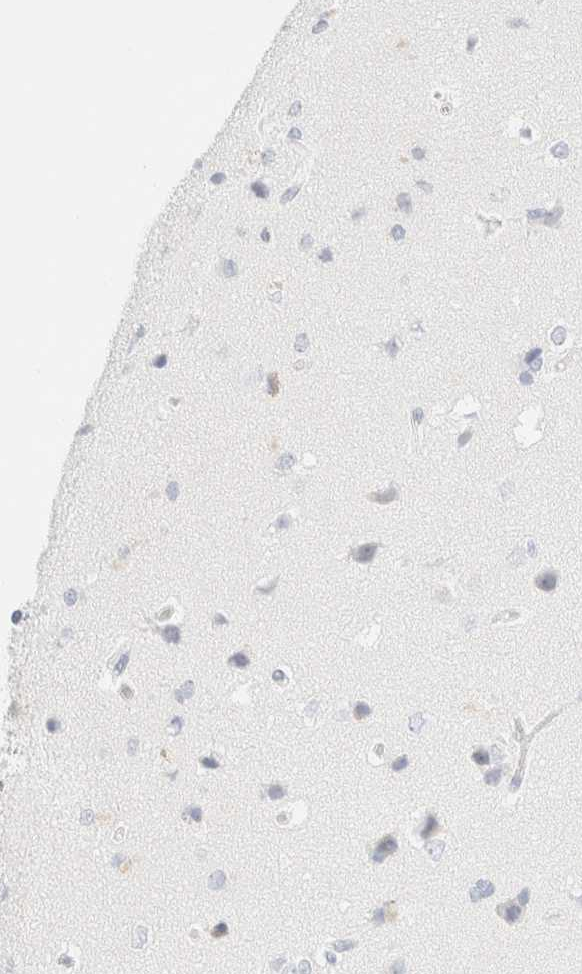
{"staining": {"intensity": "negative", "quantity": "none", "location": "none"}, "tissue": "cerebral cortex", "cell_type": "Endothelial cells", "image_type": "normal", "snomed": [{"axis": "morphology", "description": "Normal tissue, NOS"}, {"axis": "topography", "description": "Cerebral cortex"}], "caption": "Endothelial cells show no significant expression in benign cerebral cortex. (Brightfield microscopy of DAB (3,3'-diaminobenzidine) immunohistochemistry (IHC) at high magnification).", "gene": "KRT15", "patient": {"sex": "male", "age": 62}}